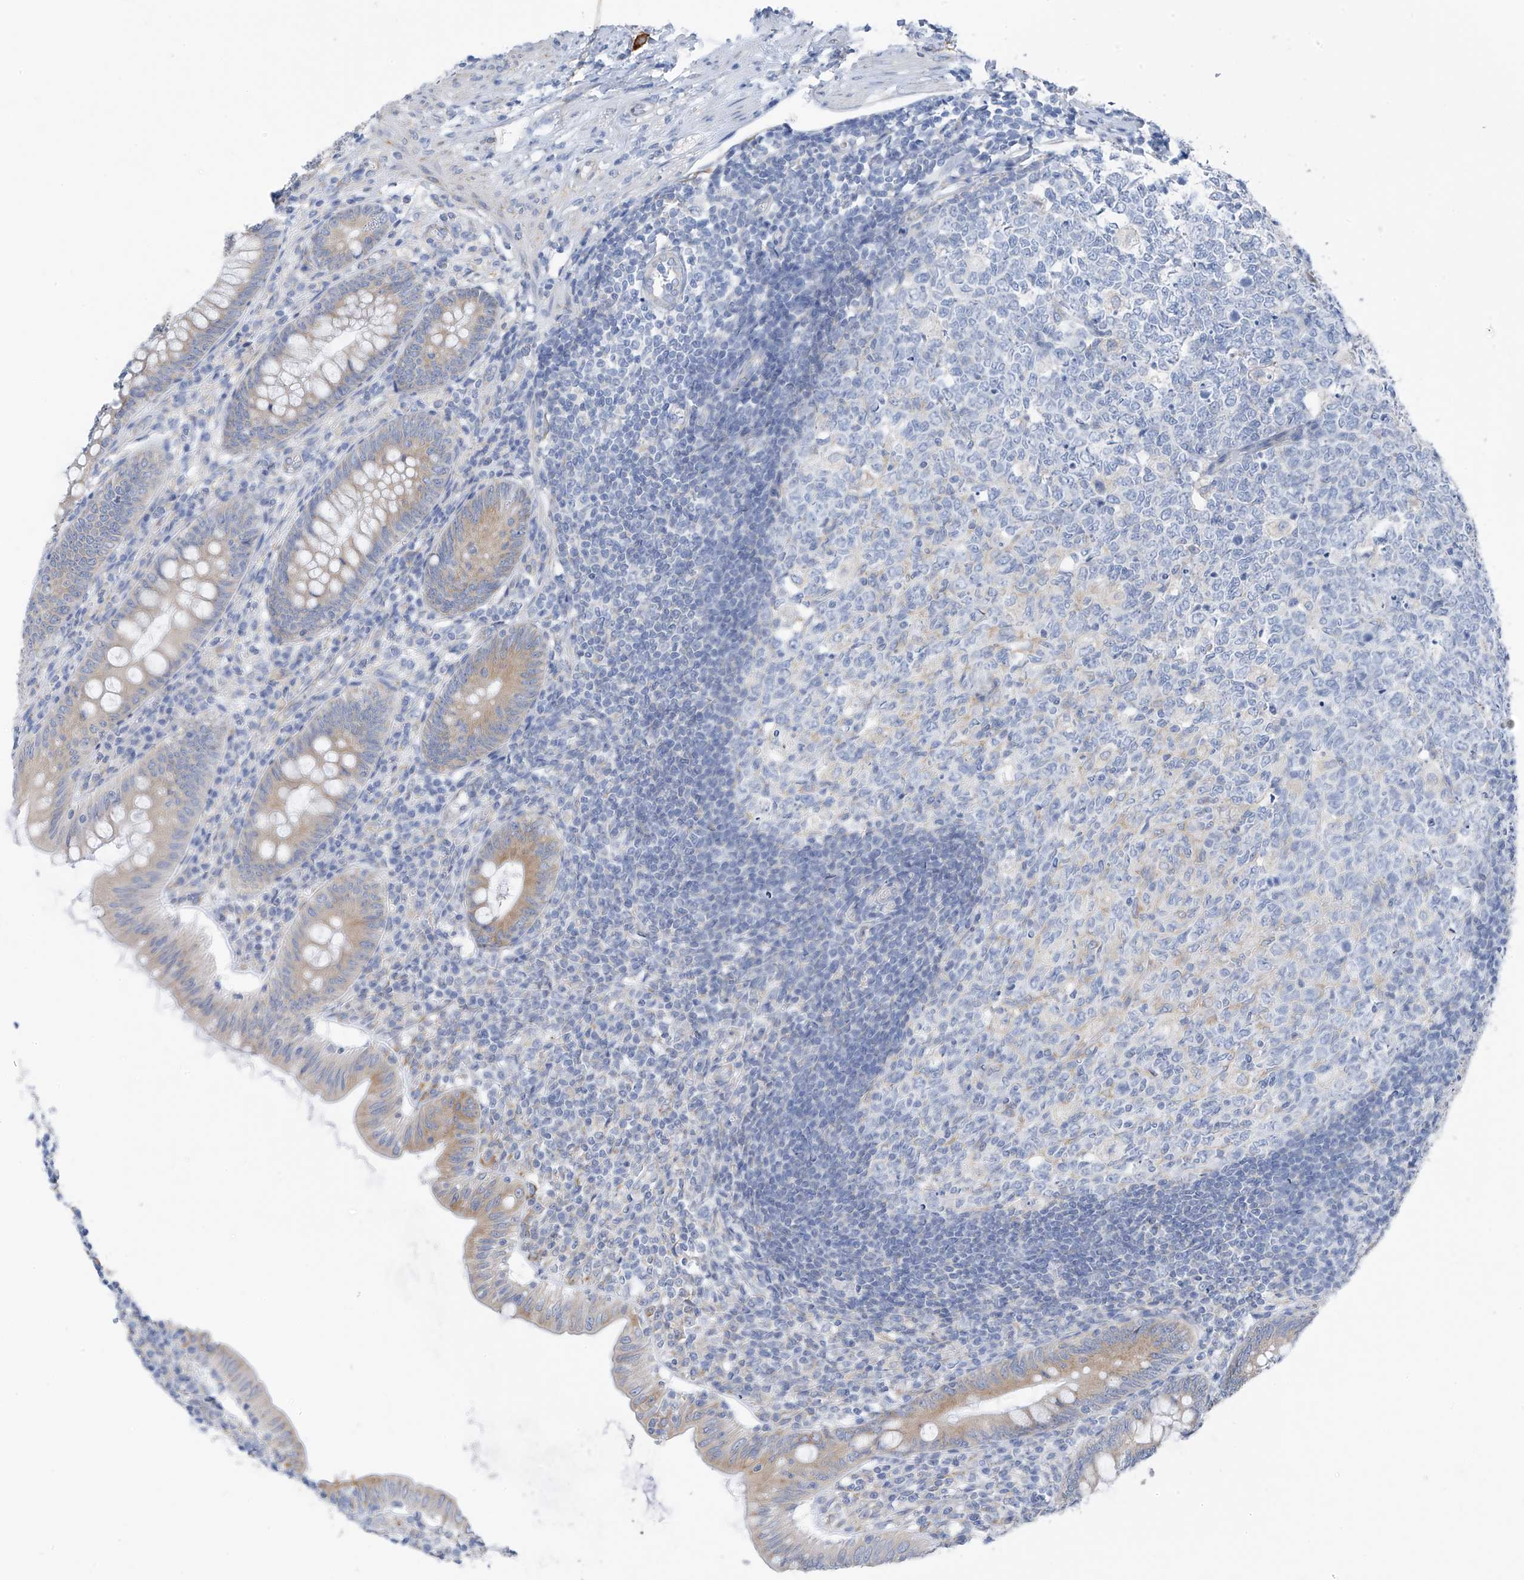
{"staining": {"intensity": "weak", "quantity": ">75%", "location": "cytoplasmic/membranous"}, "tissue": "appendix", "cell_type": "Glandular cells", "image_type": "normal", "snomed": [{"axis": "morphology", "description": "Normal tissue, NOS"}, {"axis": "topography", "description": "Appendix"}], "caption": "Immunohistochemical staining of unremarkable appendix reveals weak cytoplasmic/membranous protein staining in approximately >75% of glandular cells. (Stains: DAB (3,3'-diaminobenzidine) in brown, nuclei in blue, Microscopy: brightfield microscopy at high magnification).", "gene": "RCN2", "patient": {"sex": "male", "age": 14}}